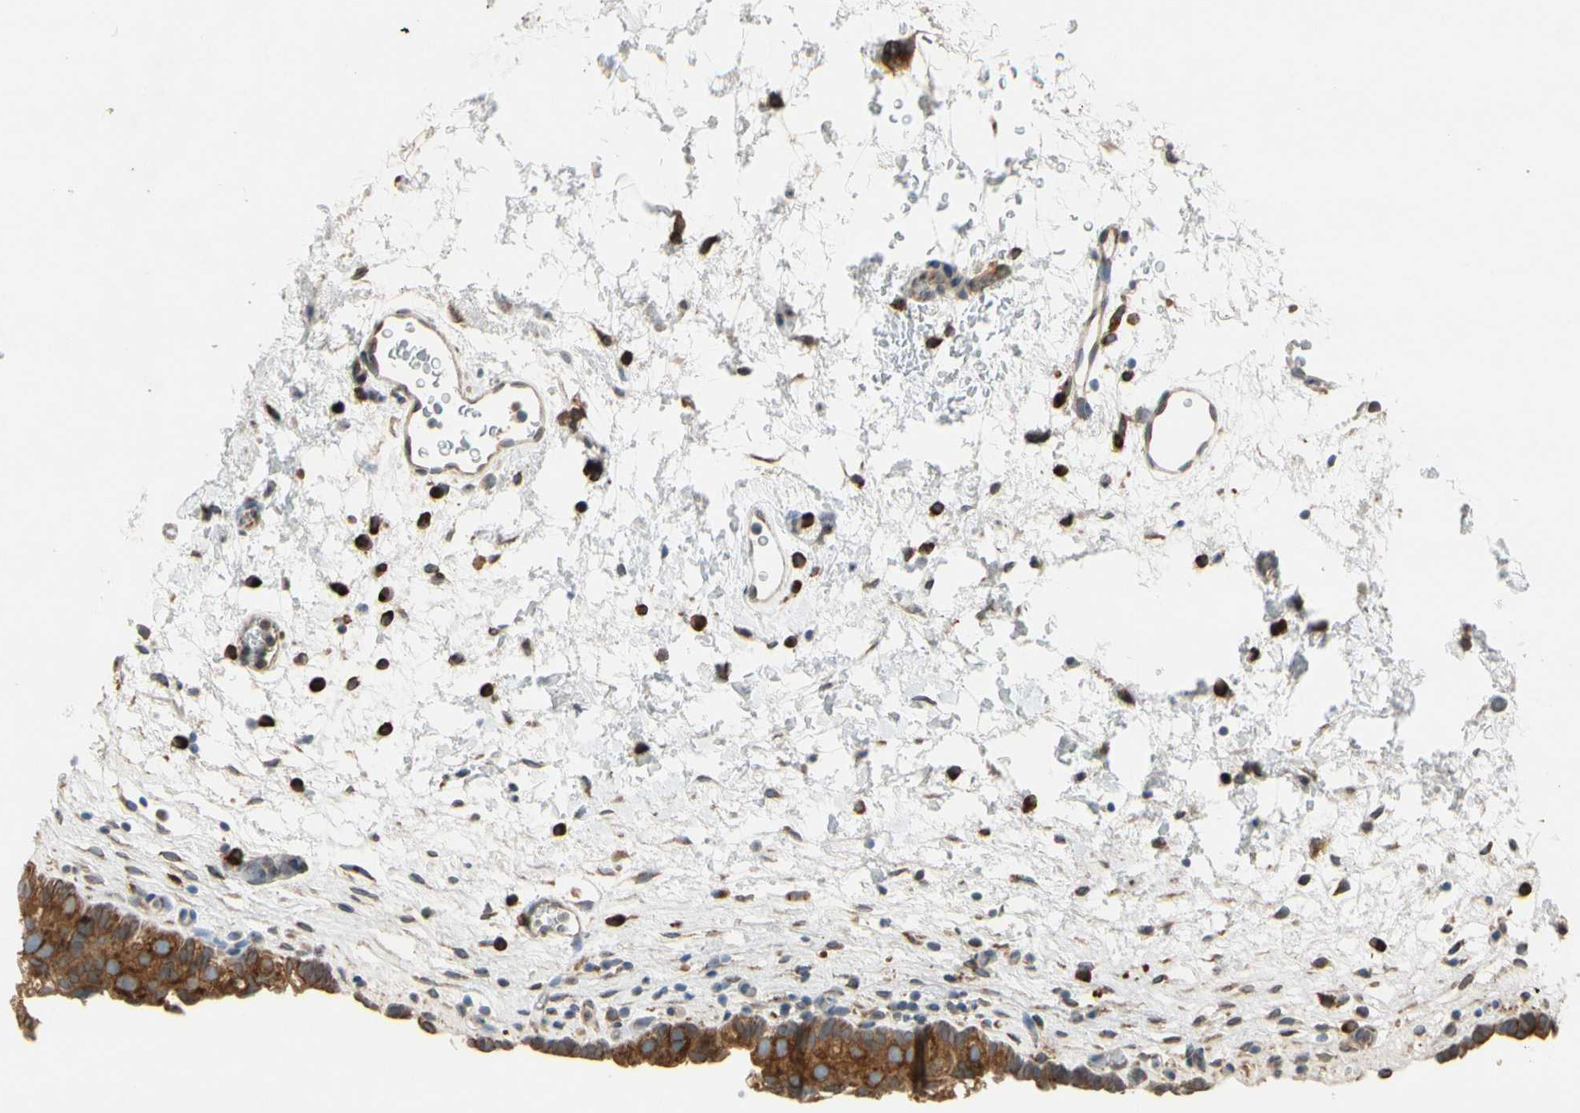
{"staining": {"intensity": "strong", "quantity": ">75%", "location": "cytoplasmic/membranous"}, "tissue": "urinary bladder", "cell_type": "Urothelial cells", "image_type": "normal", "snomed": [{"axis": "morphology", "description": "Normal tissue, NOS"}, {"axis": "topography", "description": "Urinary bladder"}], "caption": "Immunohistochemical staining of unremarkable human urinary bladder displays high levels of strong cytoplasmic/membranous staining in about >75% of urothelial cells. (DAB (3,3'-diaminobenzidine) IHC, brown staining for protein, blue staining for nuclei).", "gene": "RPN2", "patient": {"sex": "female", "age": 64}}